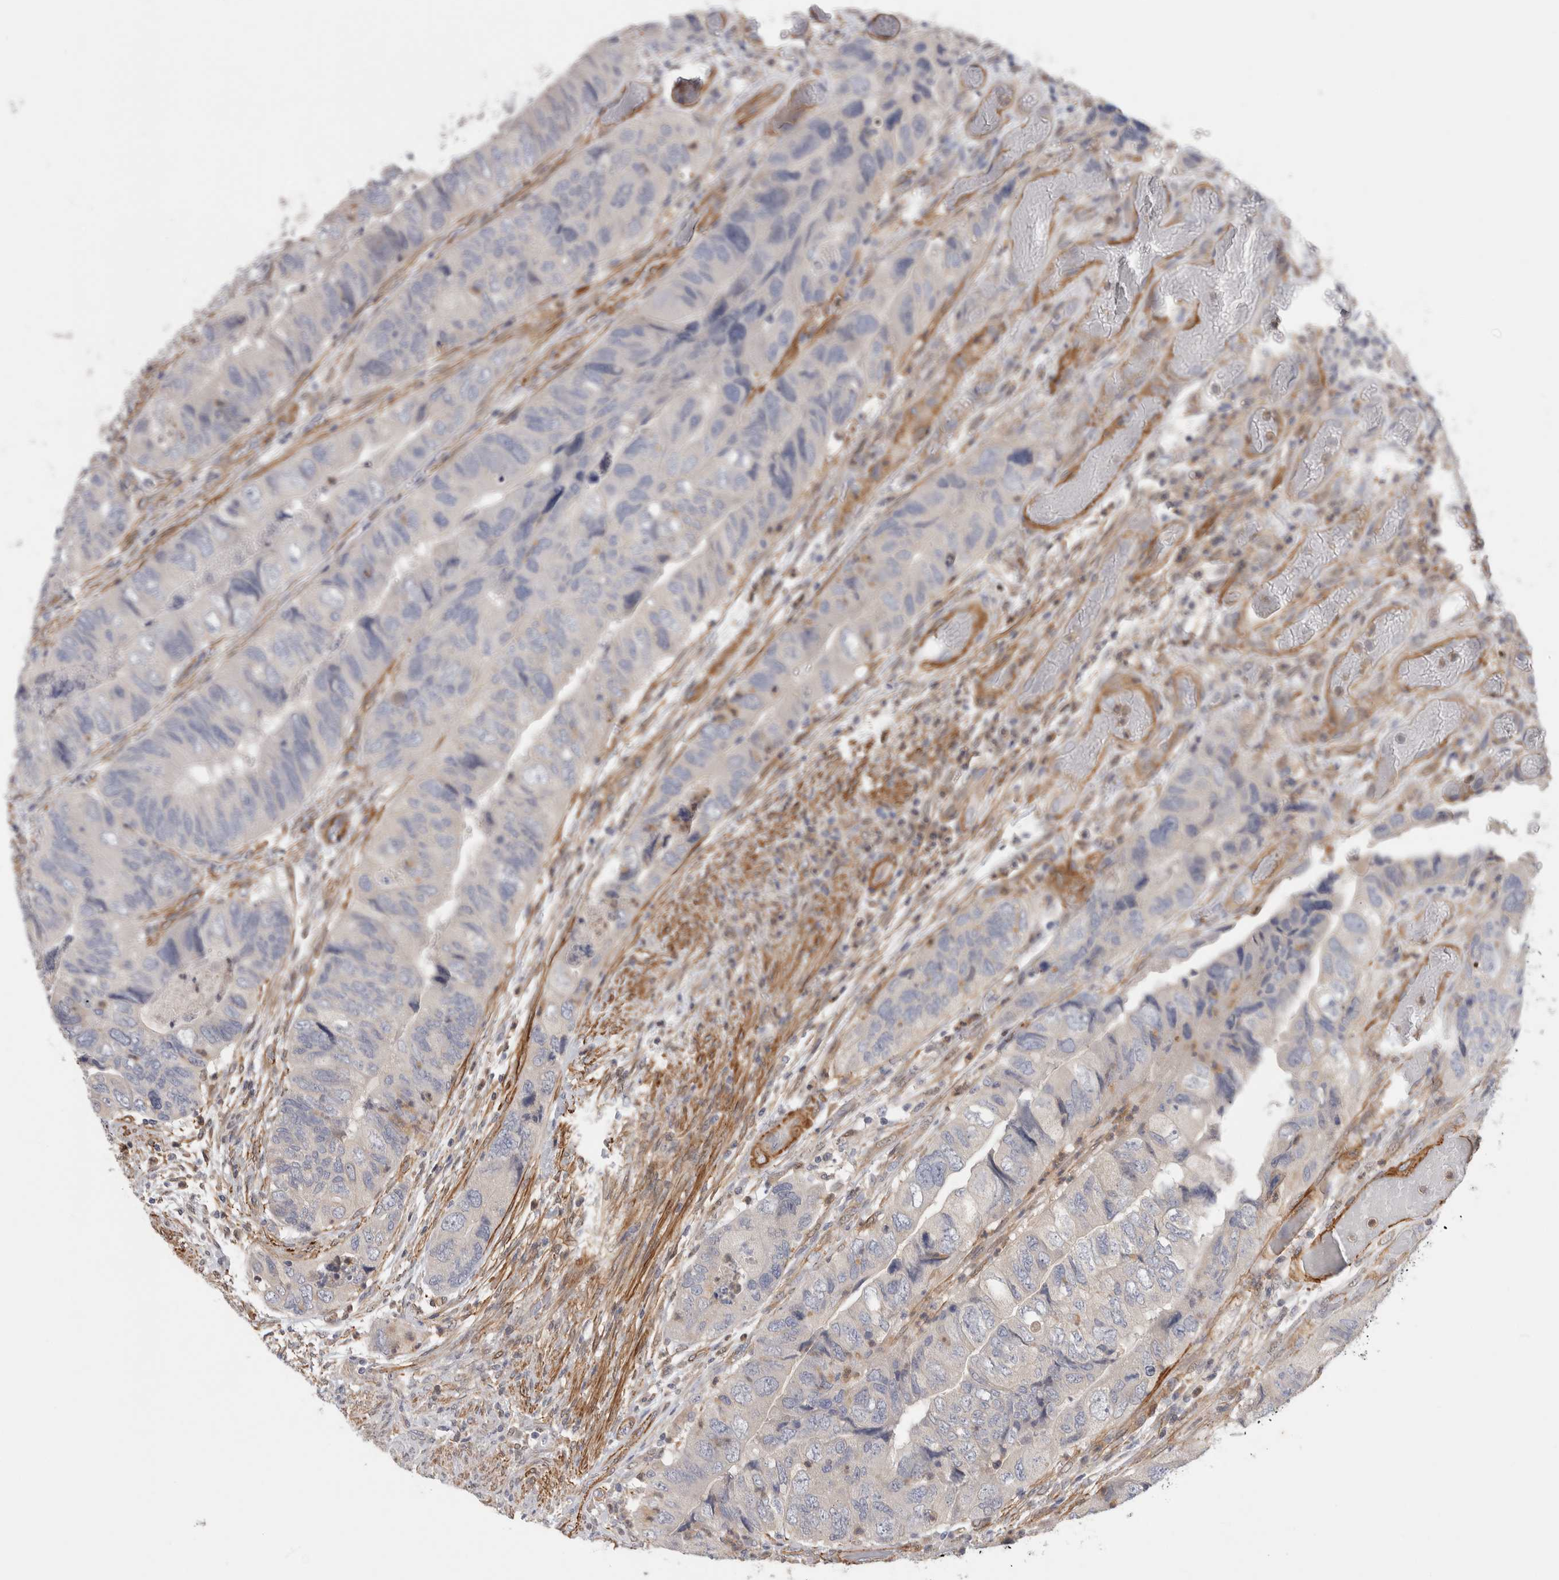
{"staining": {"intensity": "negative", "quantity": "none", "location": "none"}, "tissue": "colorectal cancer", "cell_type": "Tumor cells", "image_type": "cancer", "snomed": [{"axis": "morphology", "description": "Adenocarcinoma, NOS"}, {"axis": "topography", "description": "Rectum"}], "caption": "Colorectal cancer (adenocarcinoma) was stained to show a protein in brown. There is no significant staining in tumor cells. (DAB (3,3'-diaminobenzidine) immunohistochemistry (IHC), high magnification).", "gene": "PGM1", "patient": {"sex": "male", "age": 63}}